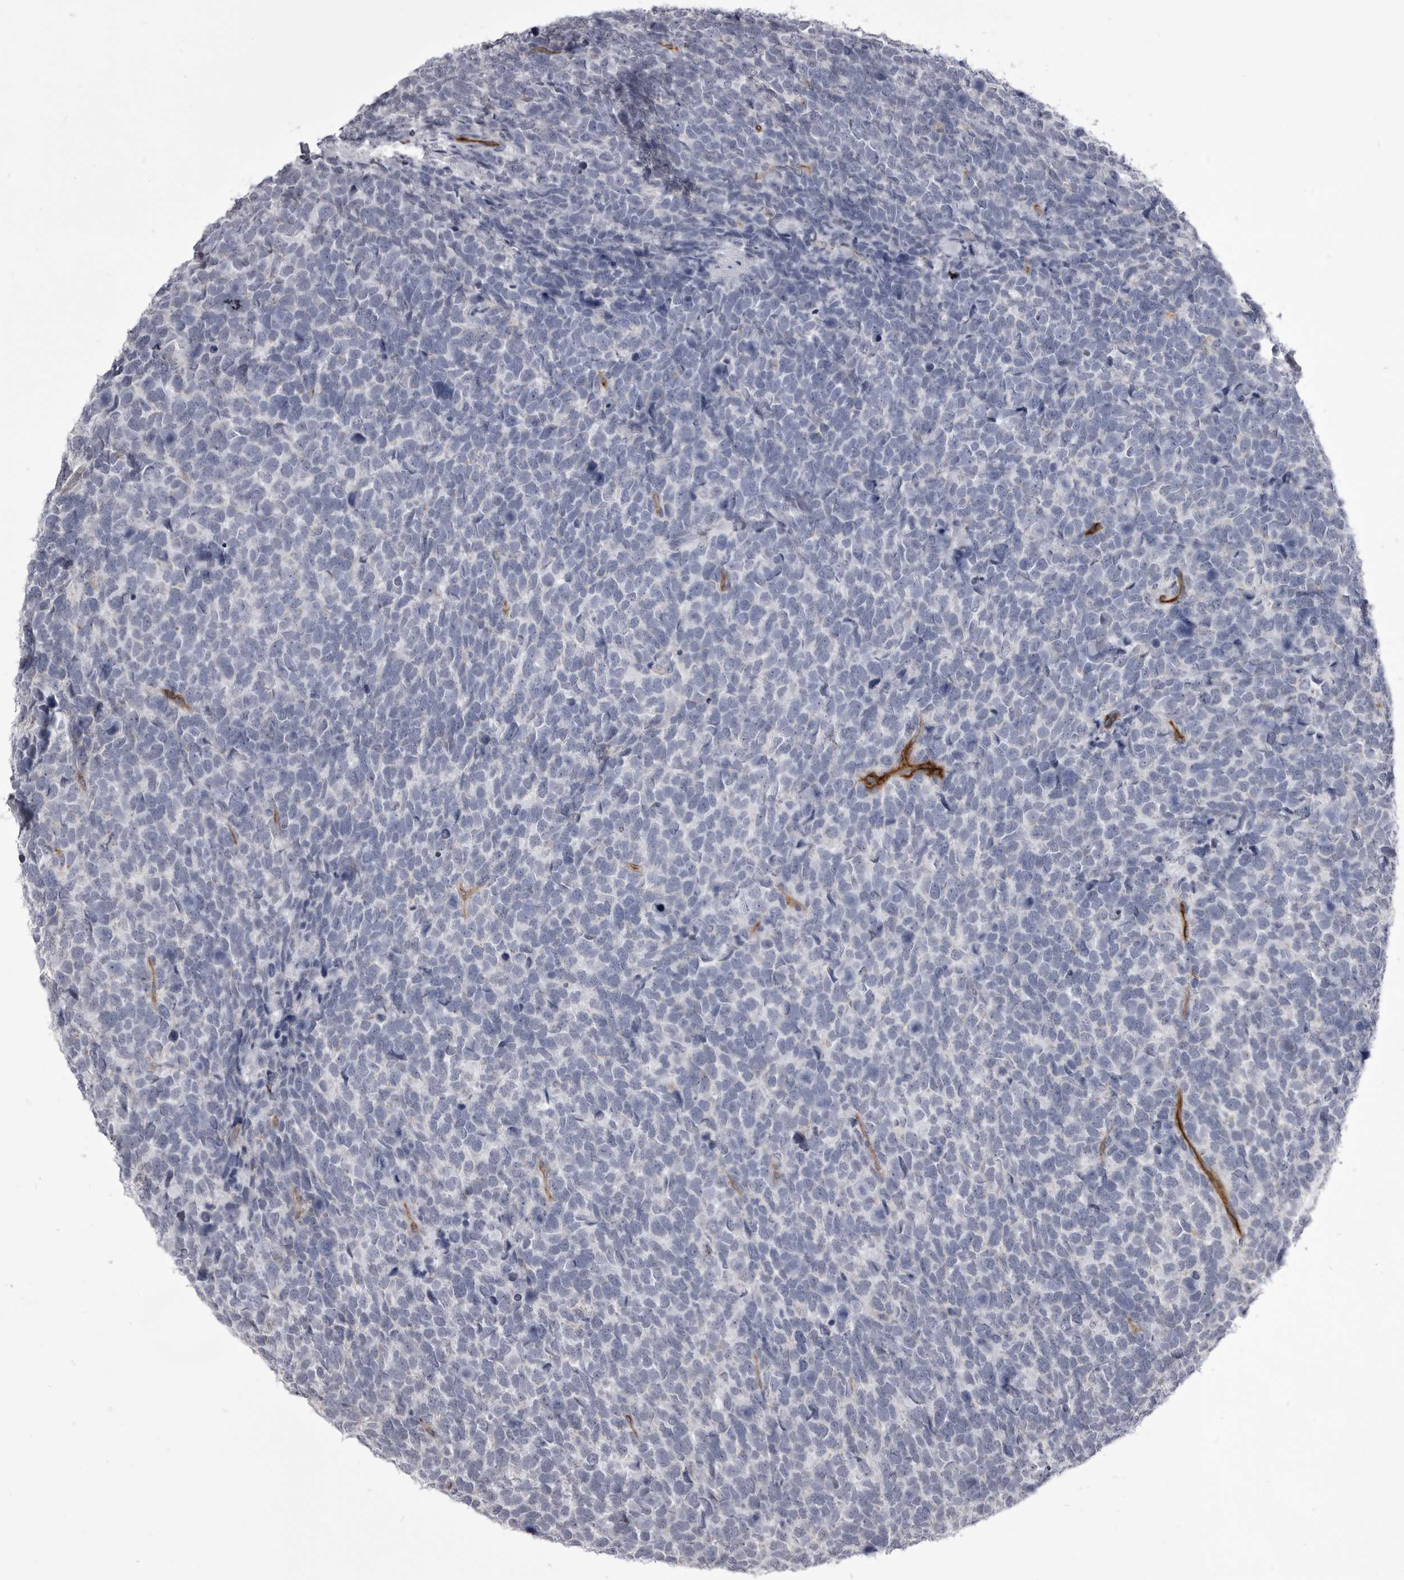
{"staining": {"intensity": "negative", "quantity": "none", "location": "none"}, "tissue": "urothelial cancer", "cell_type": "Tumor cells", "image_type": "cancer", "snomed": [{"axis": "morphology", "description": "Urothelial carcinoma, High grade"}, {"axis": "topography", "description": "Urinary bladder"}], "caption": "Human urothelial cancer stained for a protein using IHC reveals no positivity in tumor cells.", "gene": "OPLAH", "patient": {"sex": "female", "age": 82}}